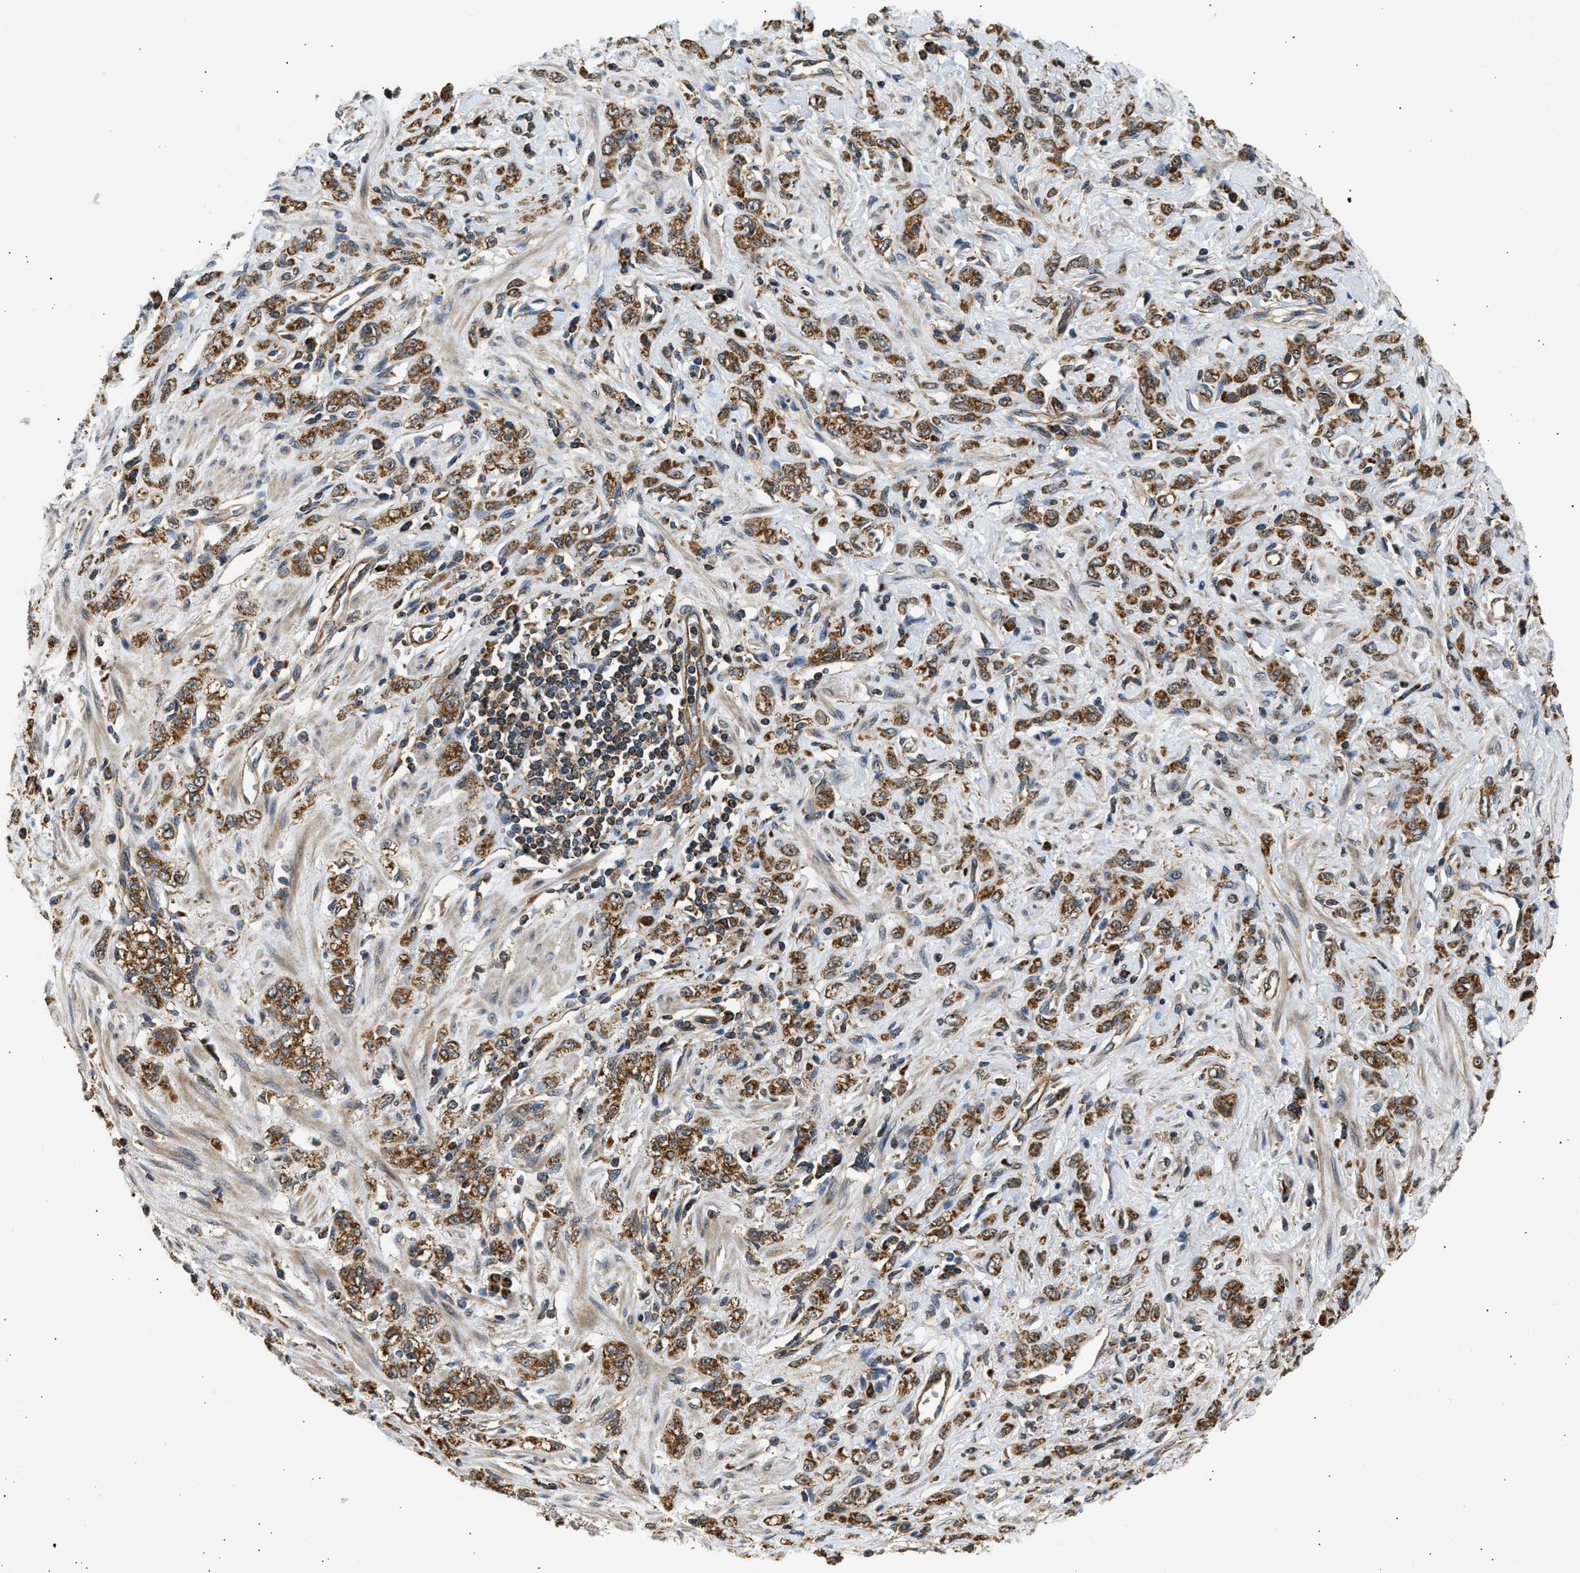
{"staining": {"intensity": "moderate", "quantity": ">75%", "location": "cytoplasmic/membranous"}, "tissue": "stomach cancer", "cell_type": "Tumor cells", "image_type": "cancer", "snomed": [{"axis": "morphology", "description": "Normal tissue, NOS"}, {"axis": "morphology", "description": "Adenocarcinoma, NOS"}, {"axis": "topography", "description": "Stomach"}], "caption": "This is a micrograph of IHC staining of stomach adenocarcinoma, which shows moderate expression in the cytoplasmic/membranous of tumor cells.", "gene": "DUSP14", "patient": {"sex": "male", "age": 82}}